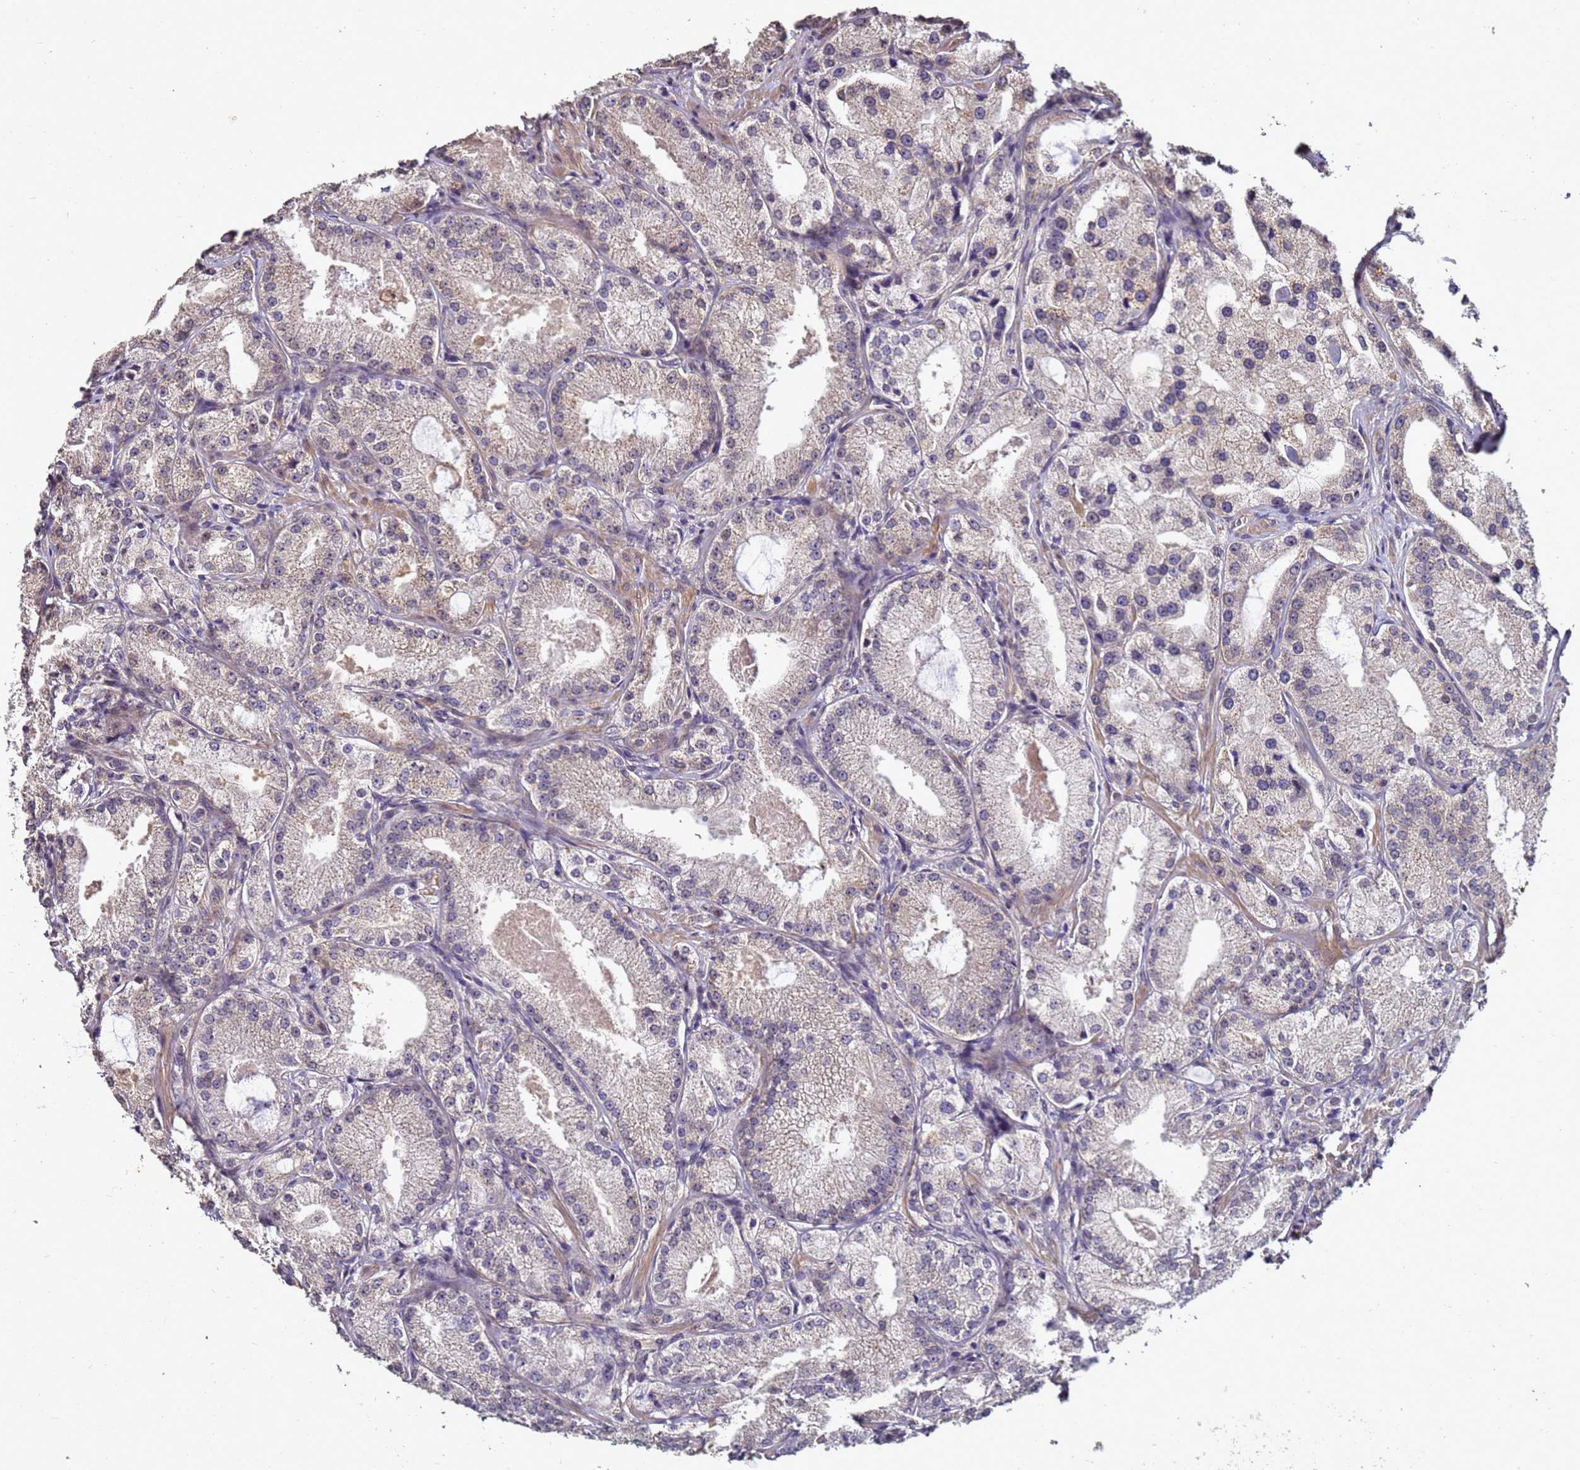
{"staining": {"intensity": "weak", "quantity": "<25%", "location": "cytoplasmic/membranous"}, "tissue": "prostate cancer", "cell_type": "Tumor cells", "image_type": "cancer", "snomed": [{"axis": "morphology", "description": "Adenocarcinoma, Low grade"}, {"axis": "topography", "description": "Prostate"}], "caption": "Prostate cancer was stained to show a protein in brown. There is no significant staining in tumor cells. (DAB IHC, high magnification).", "gene": "ANKRD17", "patient": {"sex": "male", "age": 69}}